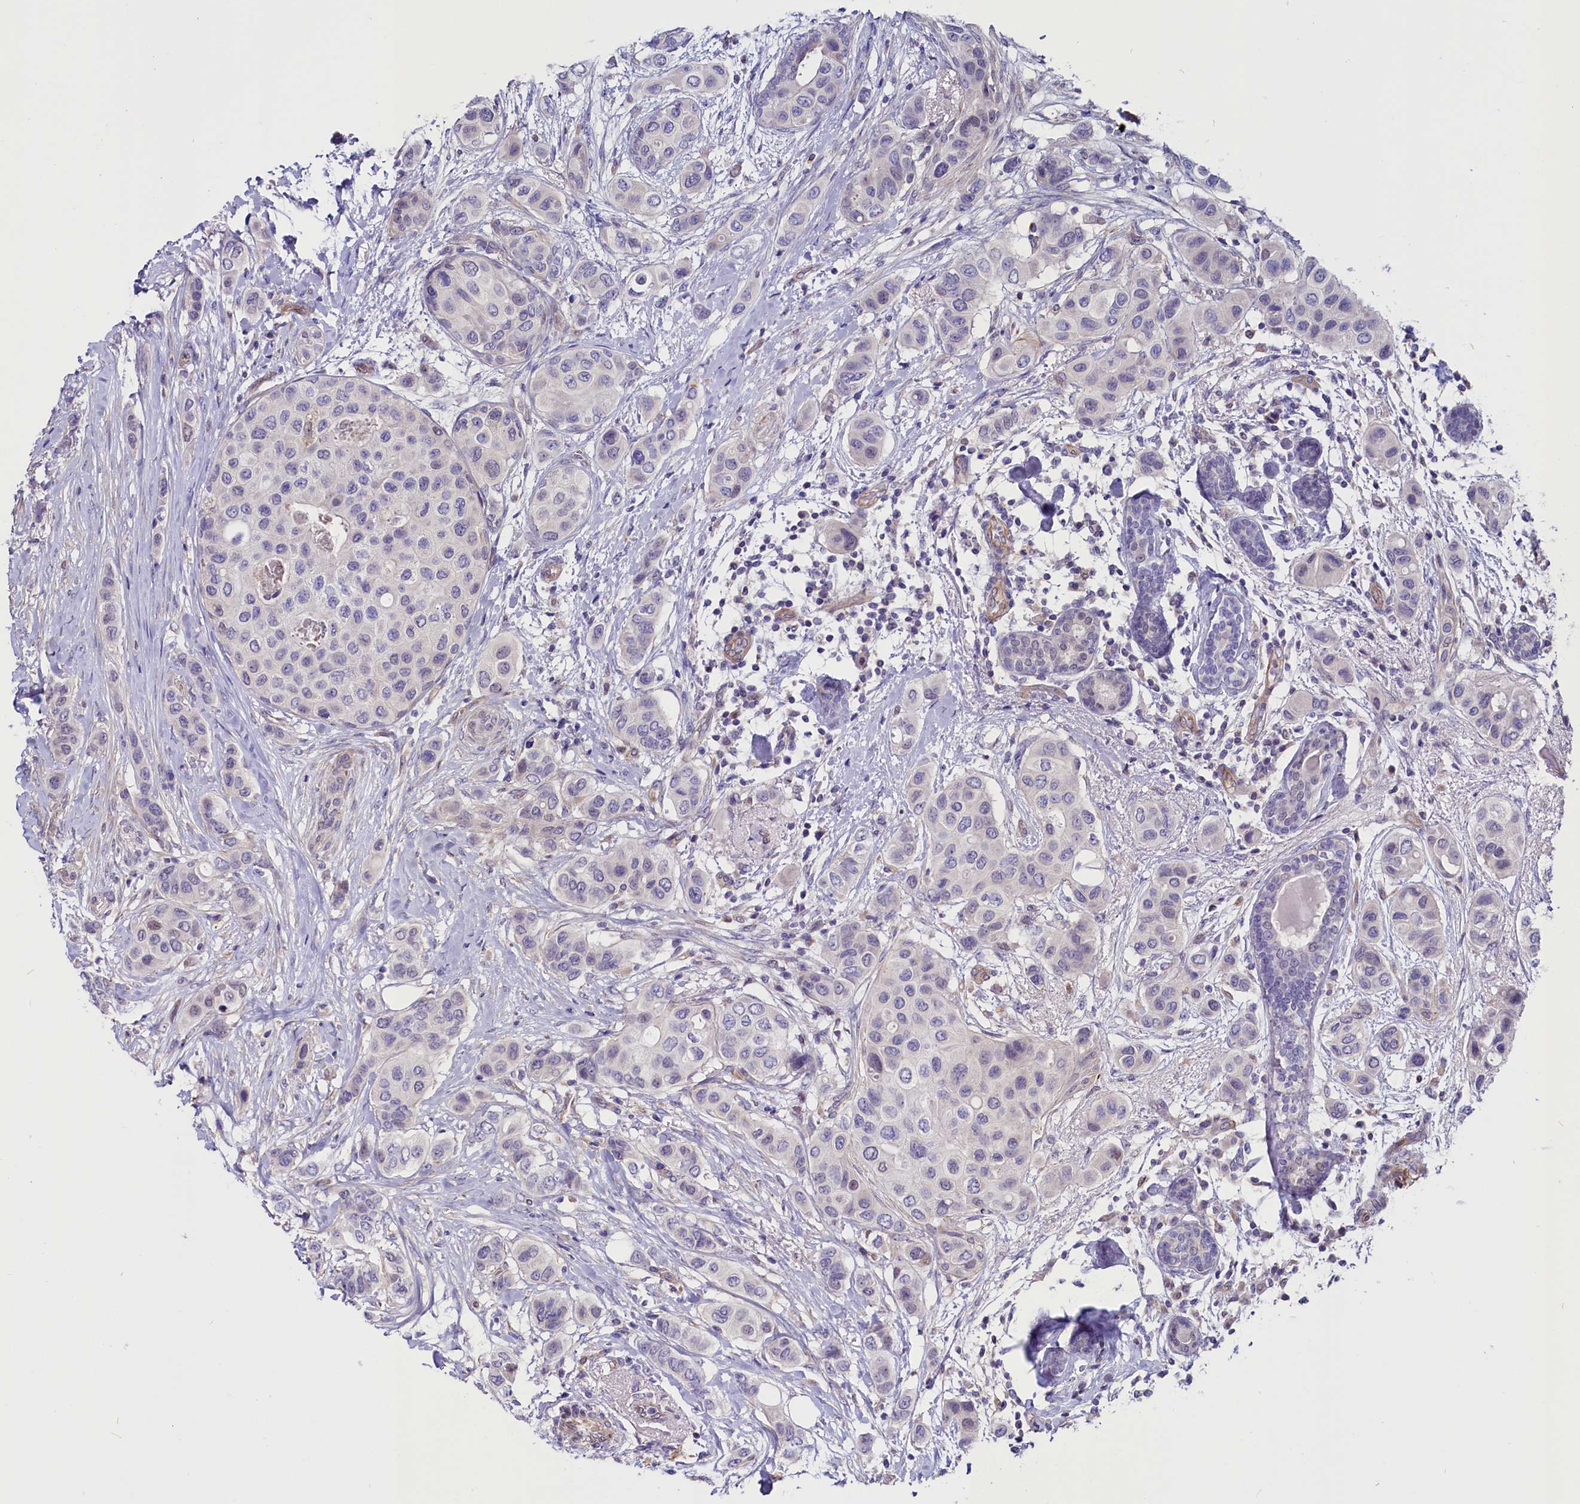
{"staining": {"intensity": "negative", "quantity": "none", "location": "none"}, "tissue": "breast cancer", "cell_type": "Tumor cells", "image_type": "cancer", "snomed": [{"axis": "morphology", "description": "Lobular carcinoma"}, {"axis": "topography", "description": "Breast"}], "caption": "Tumor cells are negative for protein expression in human breast cancer (lobular carcinoma). (DAB immunohistochemistry, high magnification).", "gene": "PDILT", "patient": {"sex": "female", "age": 51}}